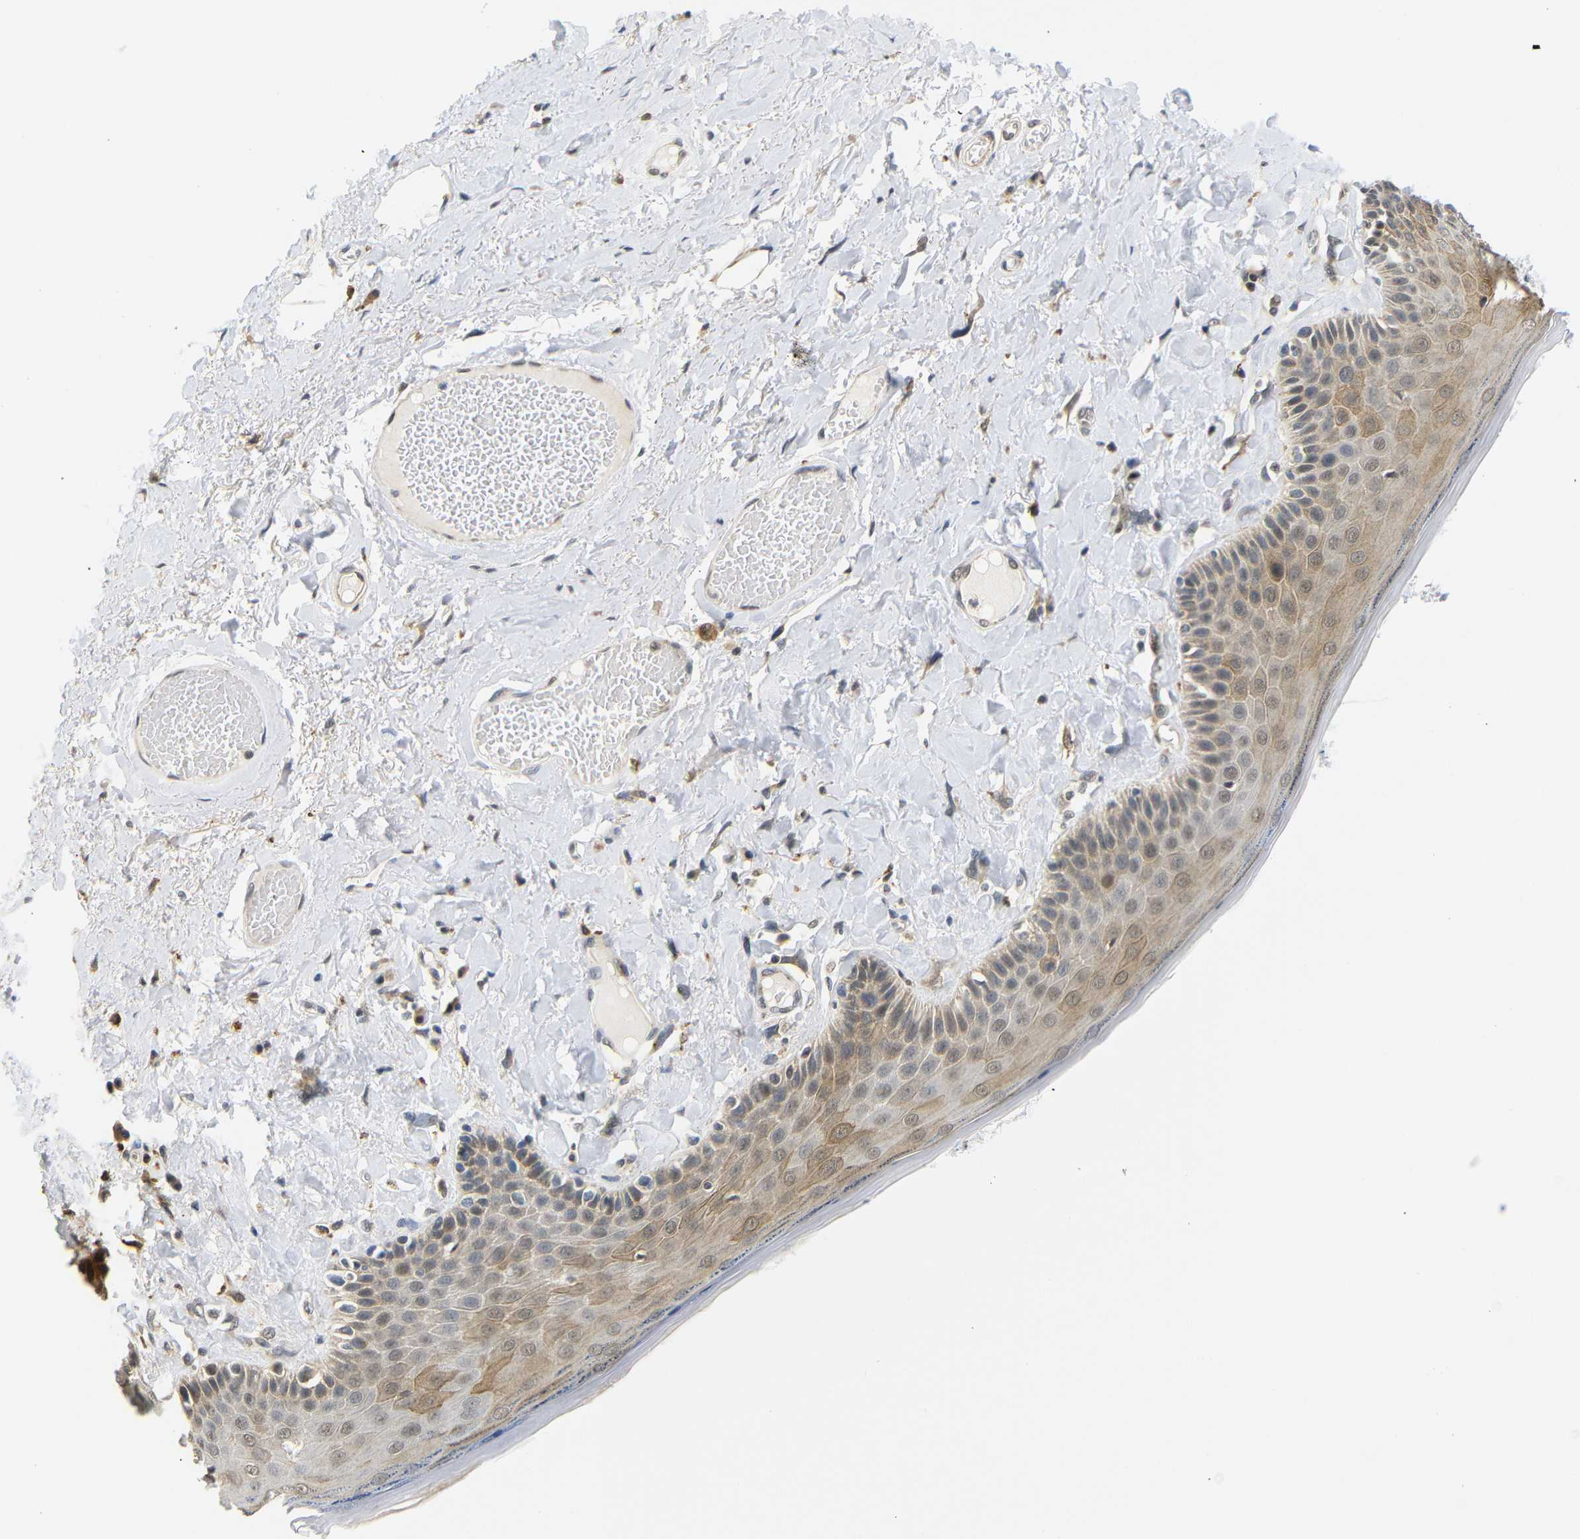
{"staining": {"intensity": "weak", "quantity": "25%-75%", "location": "cytoplasmic/membranous"}, "tissue": "skin", "cell_type": "Epidermal cells", "image_type": "normal", "snomed": [{"axis": "morphology", "description": "Normal tissue, NOS"}, {"axis": "topography", "description": "Anal"}], "caption": "Immunohistochemical staining of benign human skin demonstrates weak cytoplasmic/membranous protein expression in about 25%-75% of epidermal cells.", "gene": "GJA5", "patient": {"sex": "male", "age": 69}}